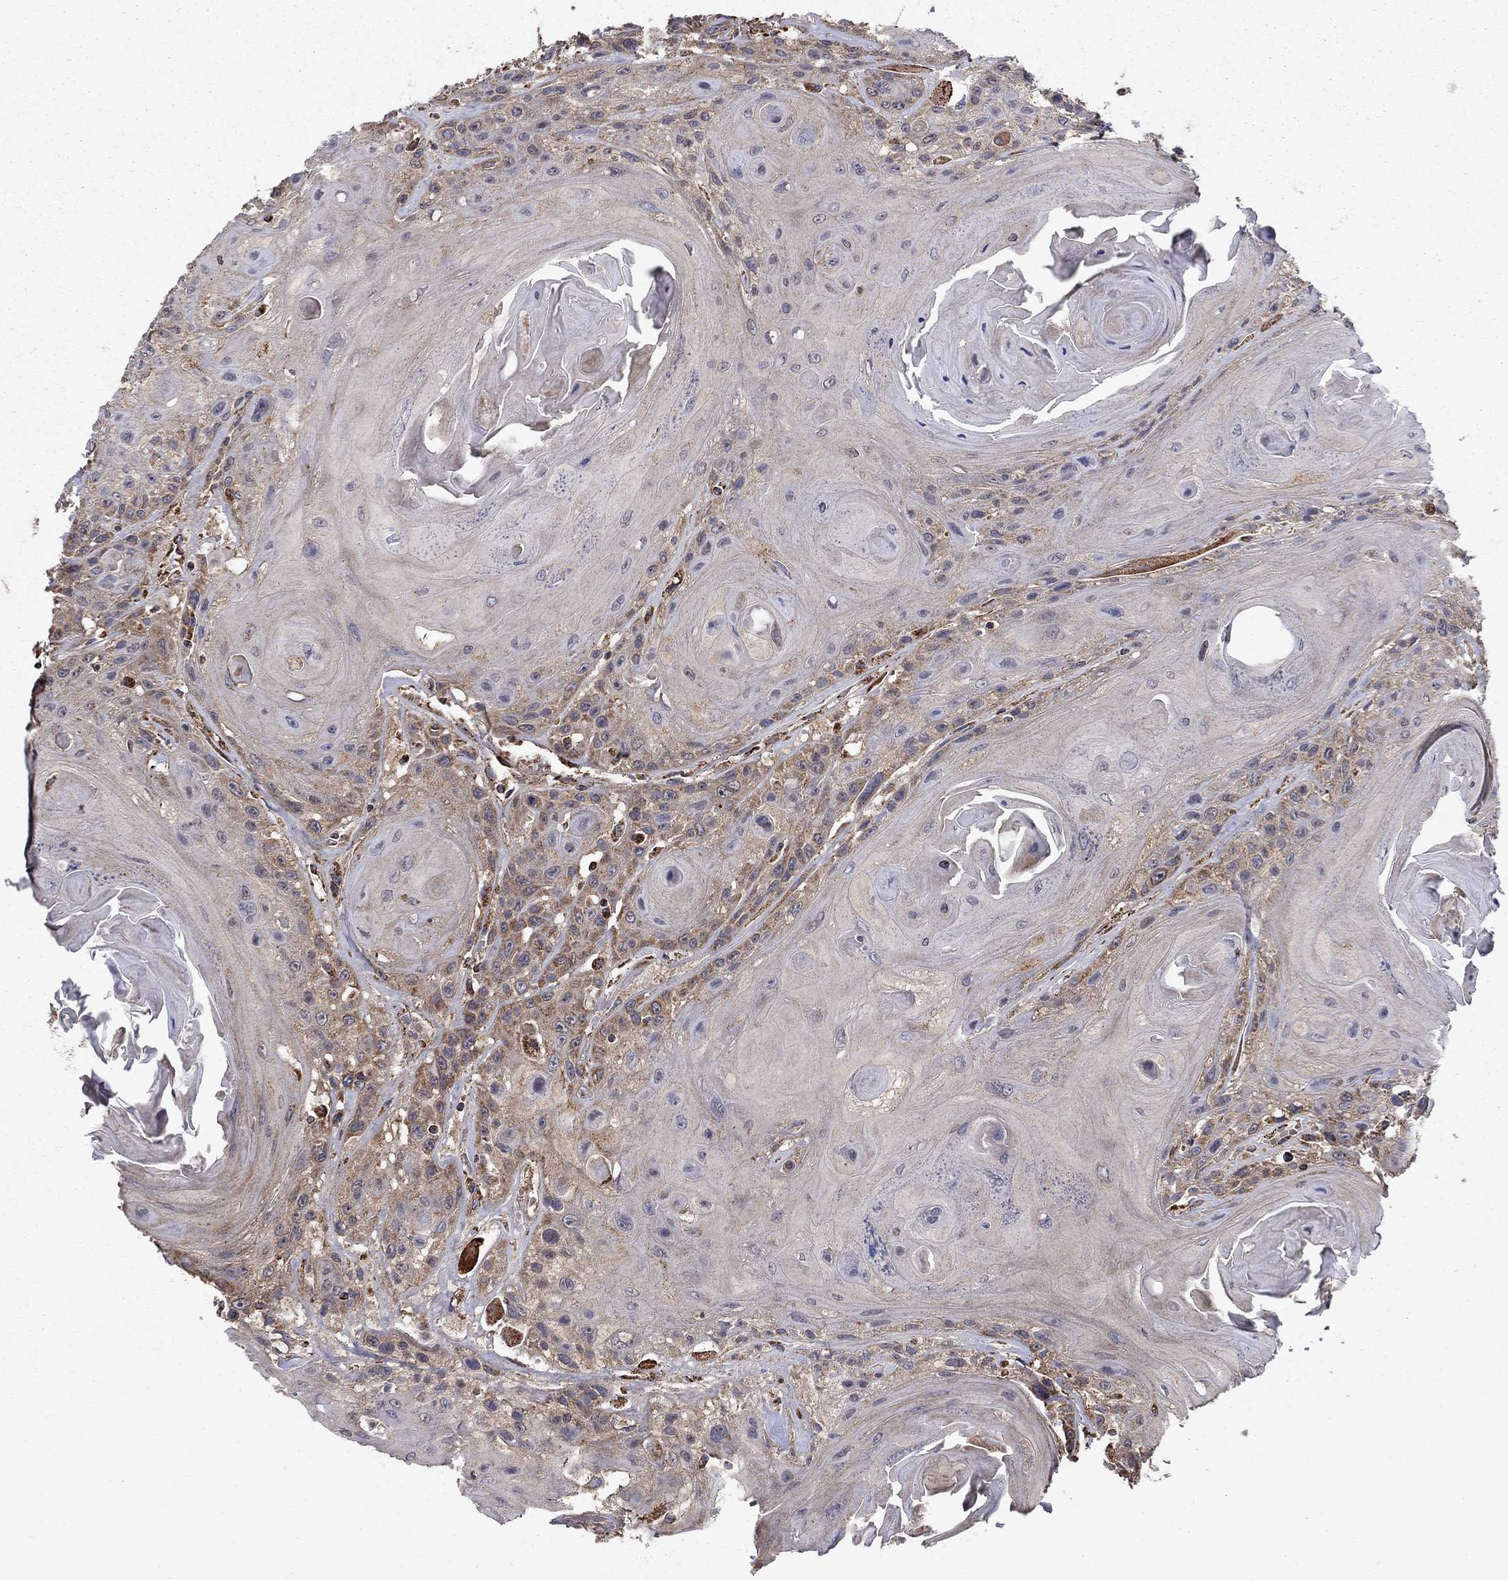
{"staining": {"intensity": "moderate", "quantity": "<25%", "location": "cytoplasmic/membranous"}, "tissue": "head and neck cancer", "cell_type": "Tumor cells", "image_type": "cancer", "snomed": [{"axis": "morphology", "description": "Squamous cell carcinoma, NOS"}, {"axis": "topography", "description": "Head-Neck"}], "caption": "Moderate cytoplasmic/membranous expression for a protein is present in about <25% of tumor cells of head and neck cancer (squamous cell carcinoma) using immunohistochemistry.", "gene": "NDUFS8", "patient": {"sex": "female", "age": 59}}